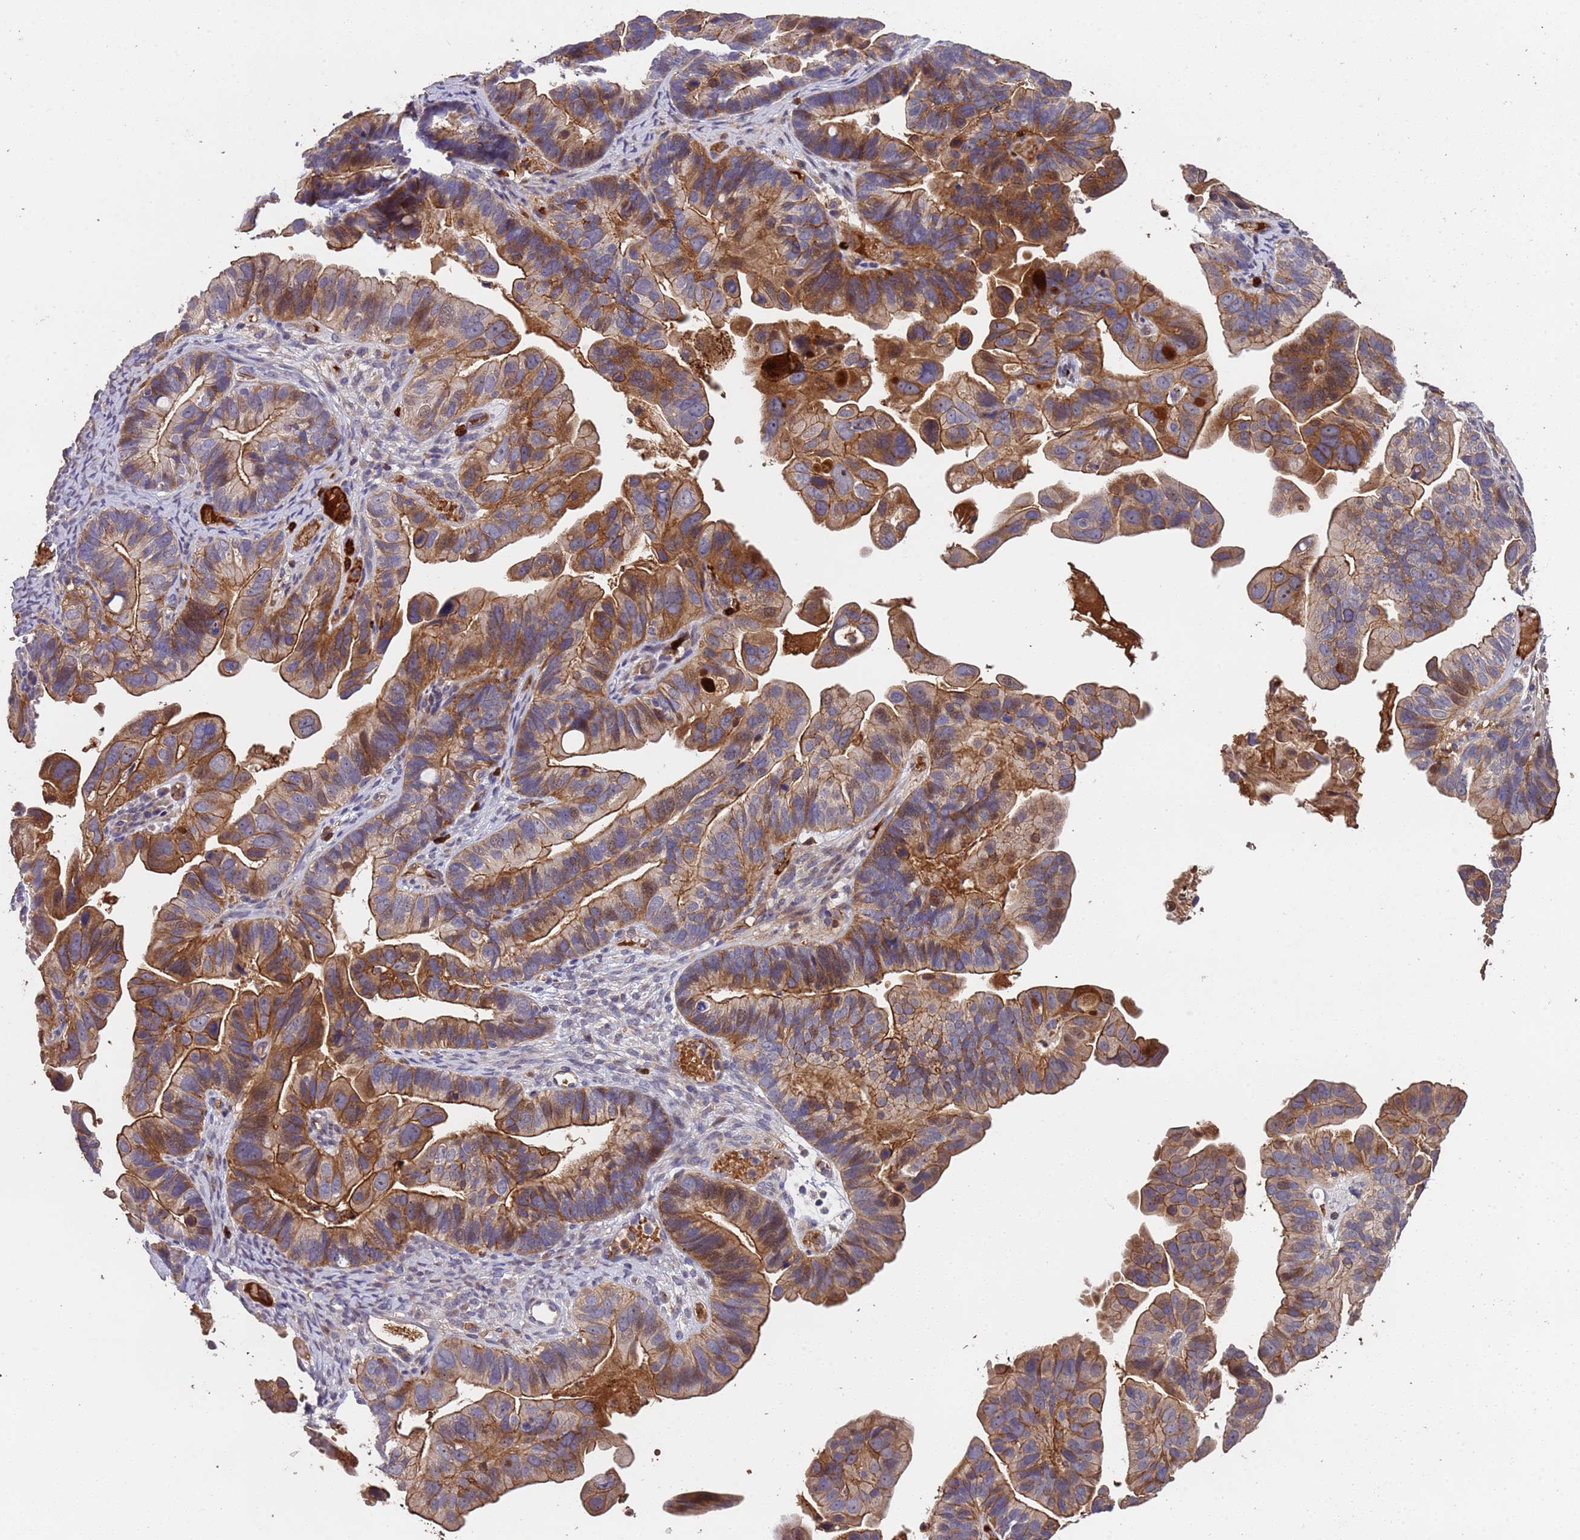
{"staining": {"intensity": "moderate", "quantity": ">75%", "location": "cytoplasmic/membranous"}, "tissue": "ovarian cancer", "cell_type": "Tumor cells", "image_type": "cancer", "snomed": [{"axis": "morphology", "description": "Cystadenocarcinoma, serous, NOS"}, {"axis": "topography", "description": "Ovary"}], "caption": "Immunohistochemical staining of human ovarian cancer (serous cystadenocarcinoma) displays medium levels of moderate cytoplasmic/membranous protein staining in approximately >75% of tumor cells.", "gene": "CCDC184", "patient": {"sex": "female", "age": 56}}